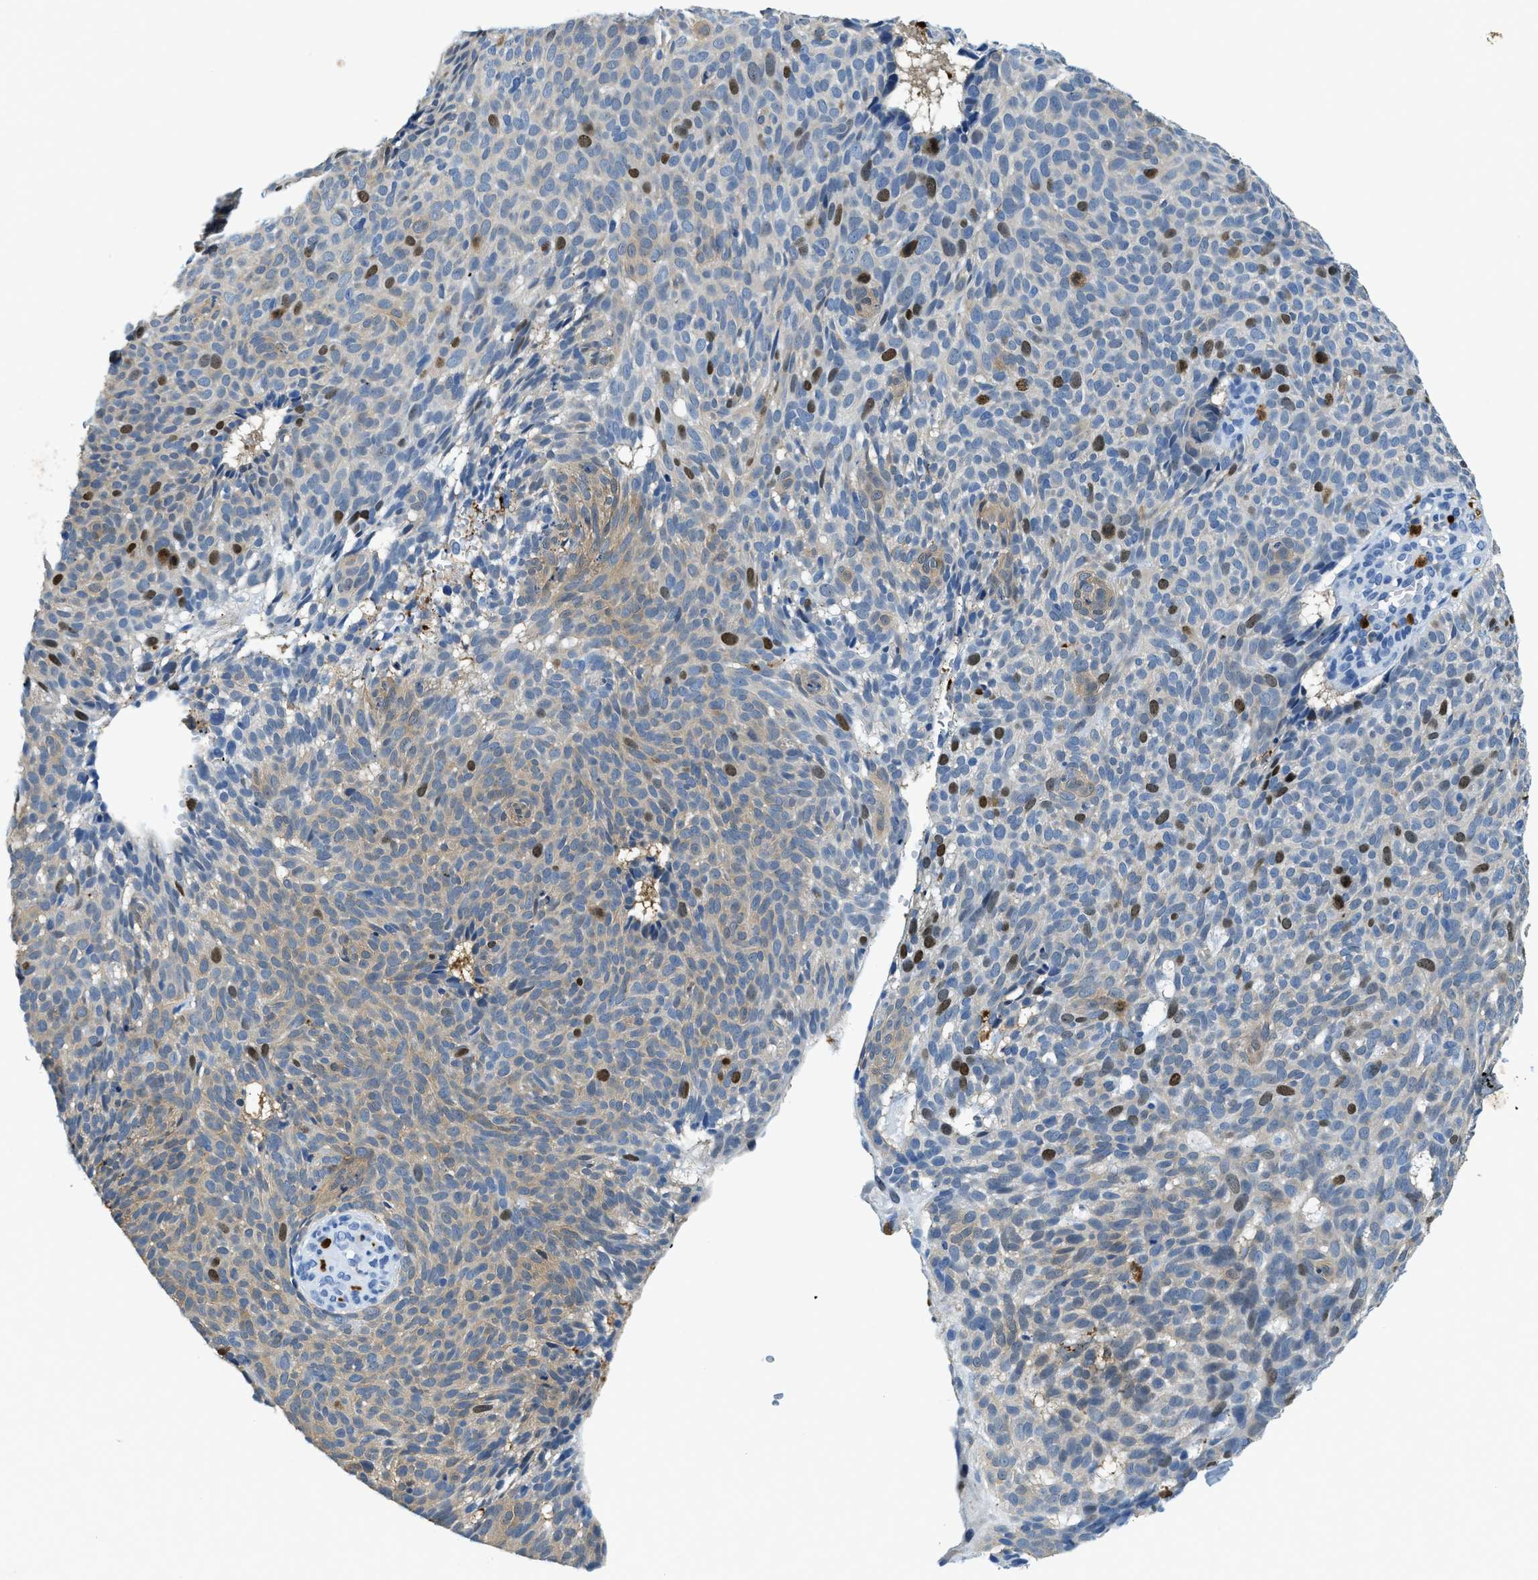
{"staining": {"intensity": "moderate", "quantity": "<25%", "location": "nuclear"}, "tissue": "skin cancer", "cell_type": "Tumor cells", "image_type": "cancer", "snomed": [{"axis": "morphology", "description": "Basal cell carcinoma"}, {"axis": "topography", "description": "Skin"}], "caption": "Immunohistochemical staining of basal cell carcinoma (skin) demonstrates low levels of moderate nuclear protein positivity in approximately <25% of tumor cells.", "gene": "CAPG", "patient": {"sex": "male", "age": 61}}